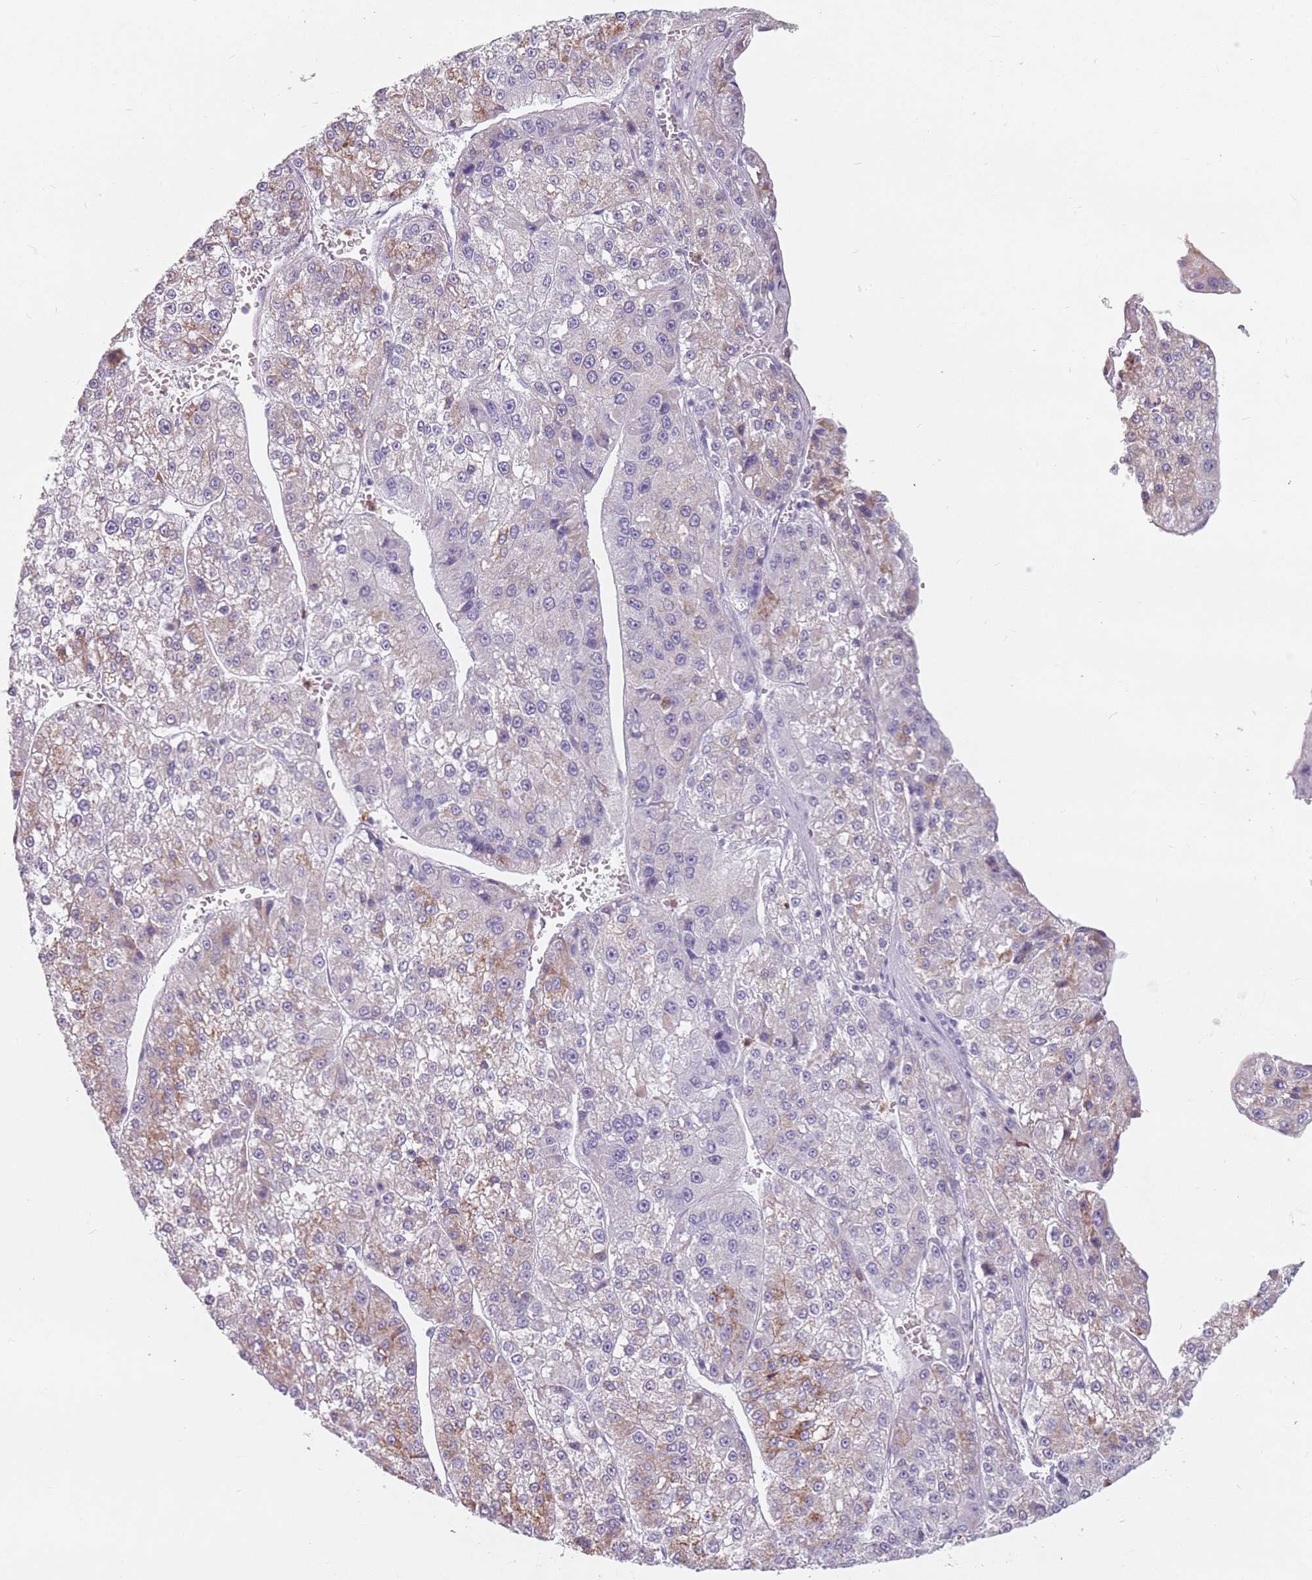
{"staining": {"intensity": "moderate", "quantity": "<25%", "location": "cytoplasmic/membranous"}, "tissue": "liver cancer", "cell_type": "Tumor cells", "image_type": "cancer", "snomed": [{"axis": "morphology", "description": "Carcinoma, Hepatocellular, NOS"}, {"axis": "topography", "description": "Liver"}], "caption": "Immunohistochemistry of human hepatocellular carcinoma (liver) shows low levels of moderate cytoplasmic/membranous positivity in about <25% of tumor cells. The protein is shown in brown color, while the nuclei are stained blue.", "gene": "ZNF584", "patient": {"sex": "female", "age": 73}}